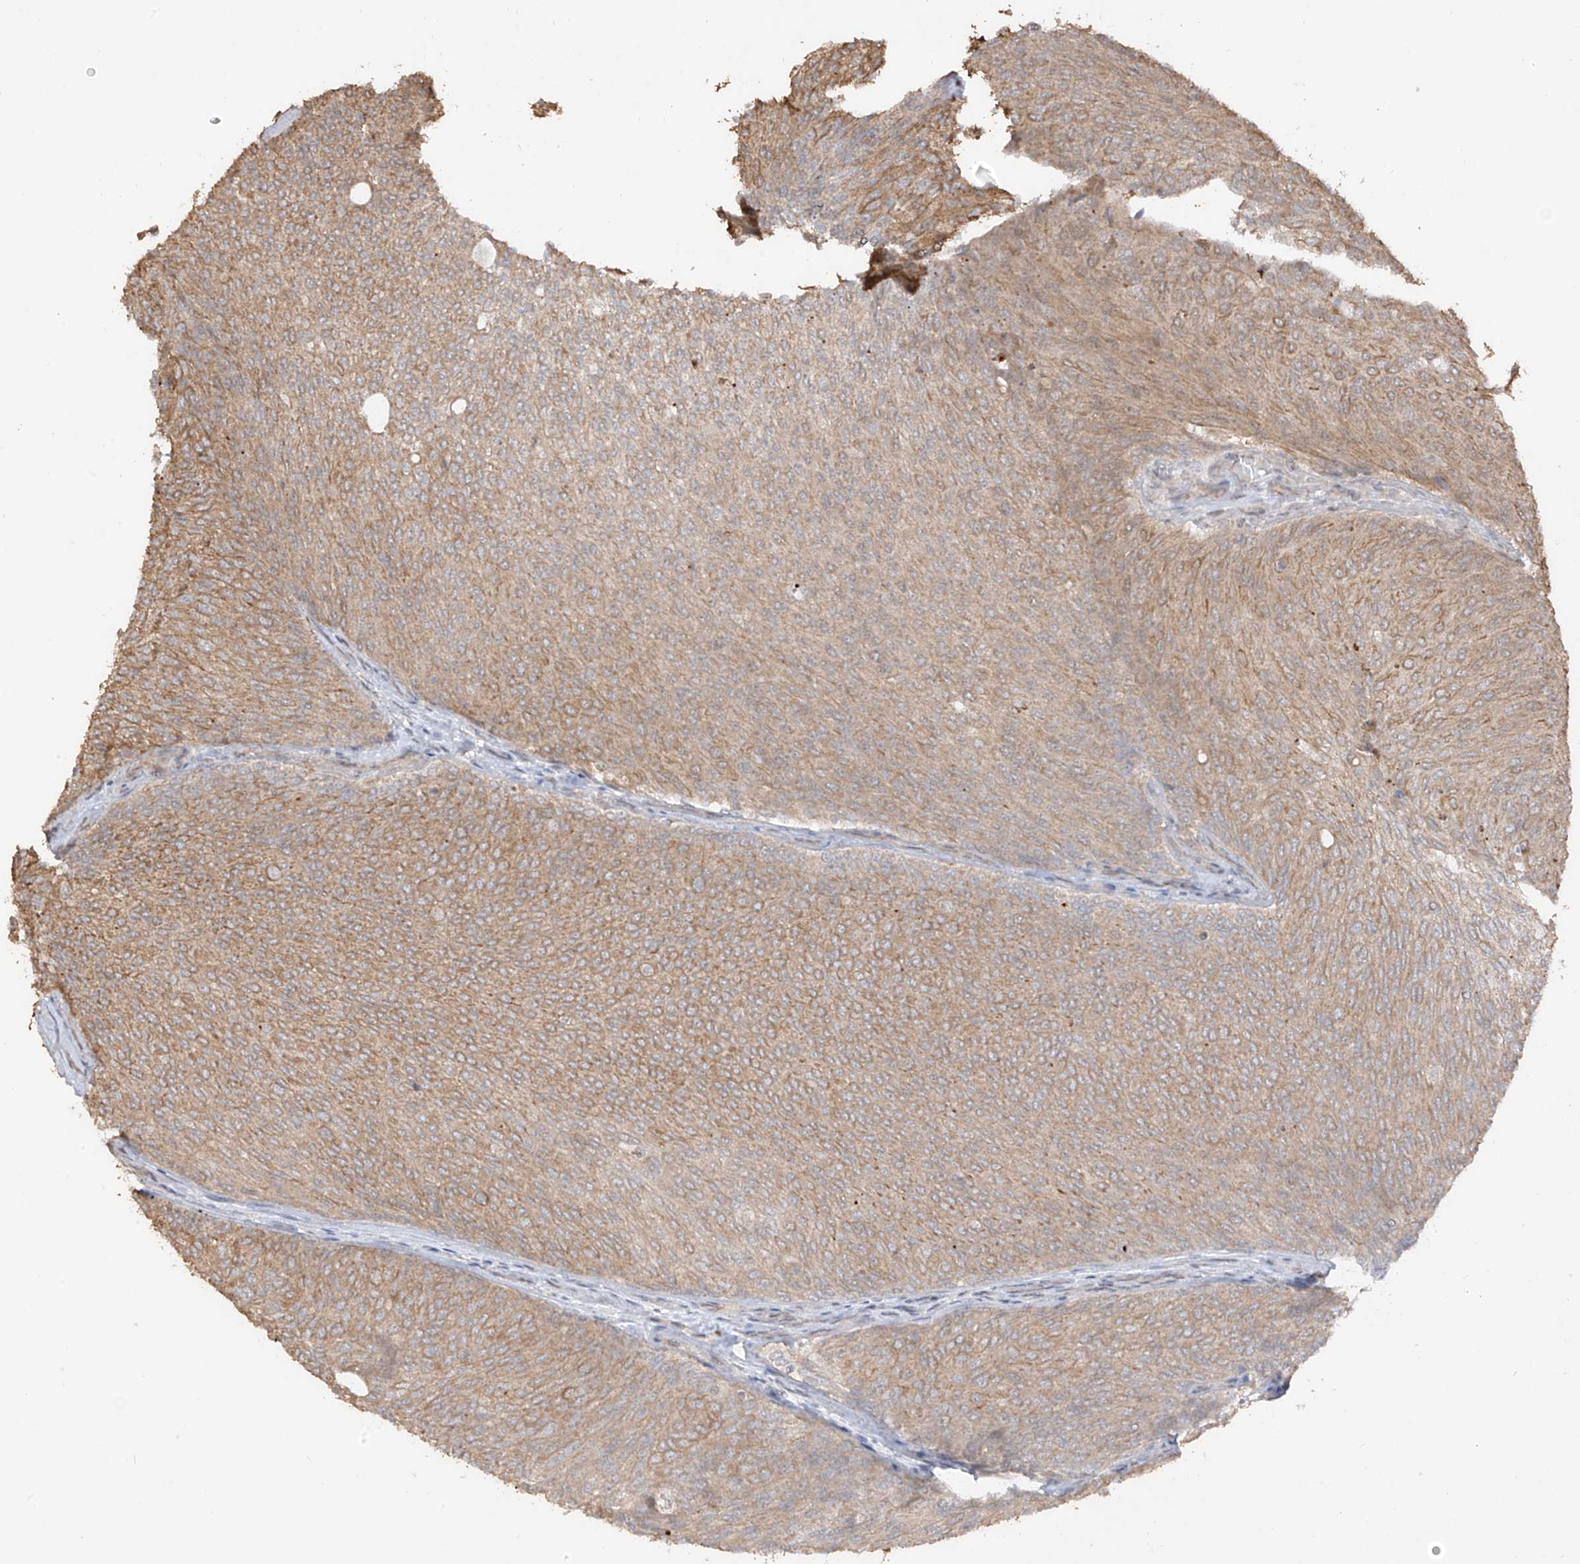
{"staining": {"intensity": "moderate", "quantity": ">75%", "location": "cytoplasmic/membranous"}, "tissue": "urothelial cancer", "cell_type": "Tumor cells", "image_type": "cancer", "snomed": [{"axis": "morphology", "description": "Urothelial carcinoma, Low grade"}, {"axis": "topography", "description": "Urinary bladder"}], "caption": "Immunohistochemical staining of urothelial carcinoma (low-grade) exhibits moderate cytoplasmic/membranous protein staining in about >75% of tumor cells.", "gene": "COLGALT2", "patient": {"sex": "female", "age": 79}}